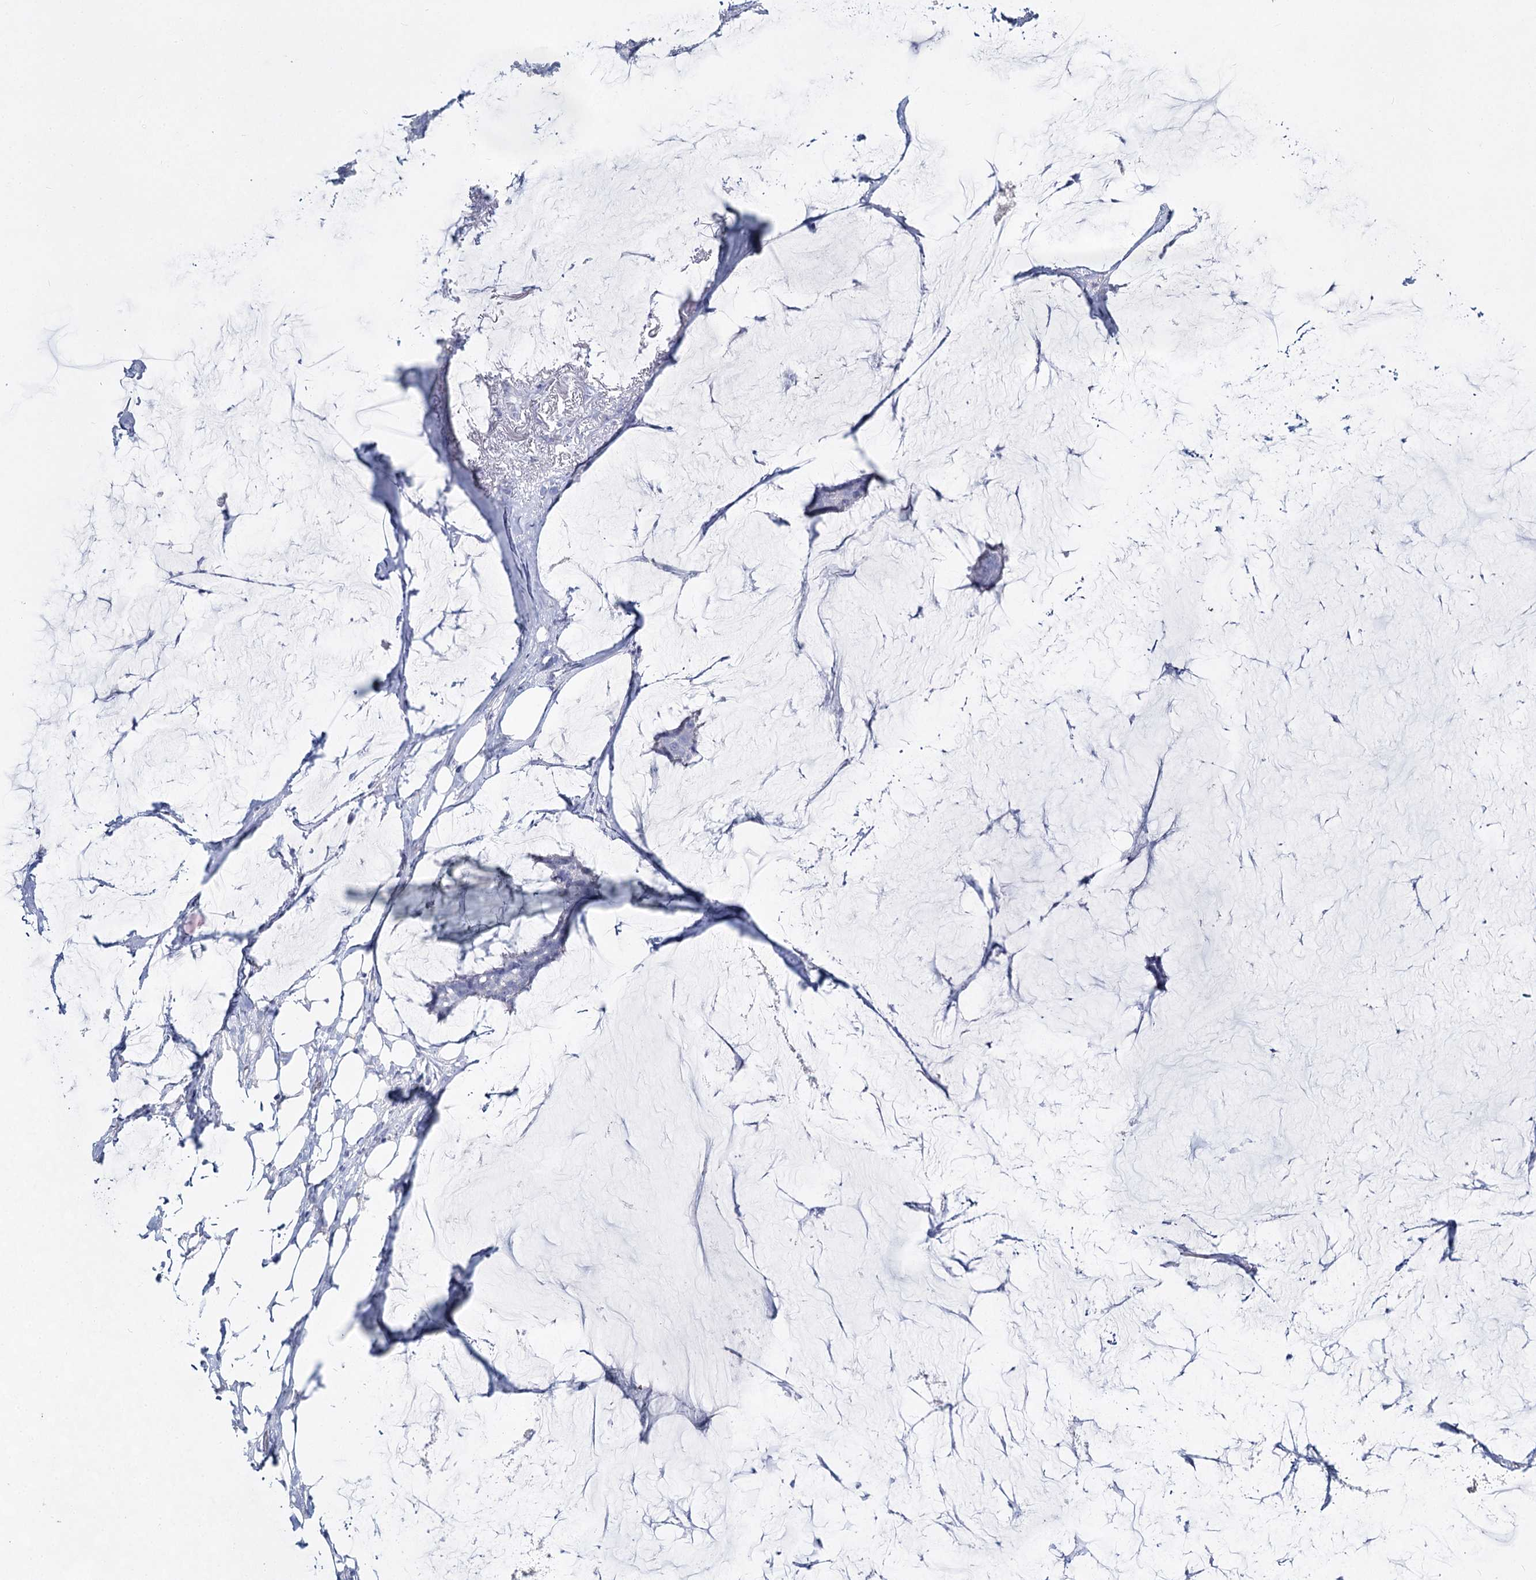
{"staining": {"intensity": "negative", "quantity": "none", "location": "none"}, "tissue": "breast cancer", "cell_type": "Tumor cells", "image_type": "cancer", "snomed": [{"axis": "morphology", "description": "Duct carcinoma"}, {"axis": "topography", "description": "Breast"}], "caption": "Breast cancer was stained to show a protein in brown. There is no significant expression in tumor cells.", "gene": "SLC17A2", "patient": {"sex": "female", "age": 93}}